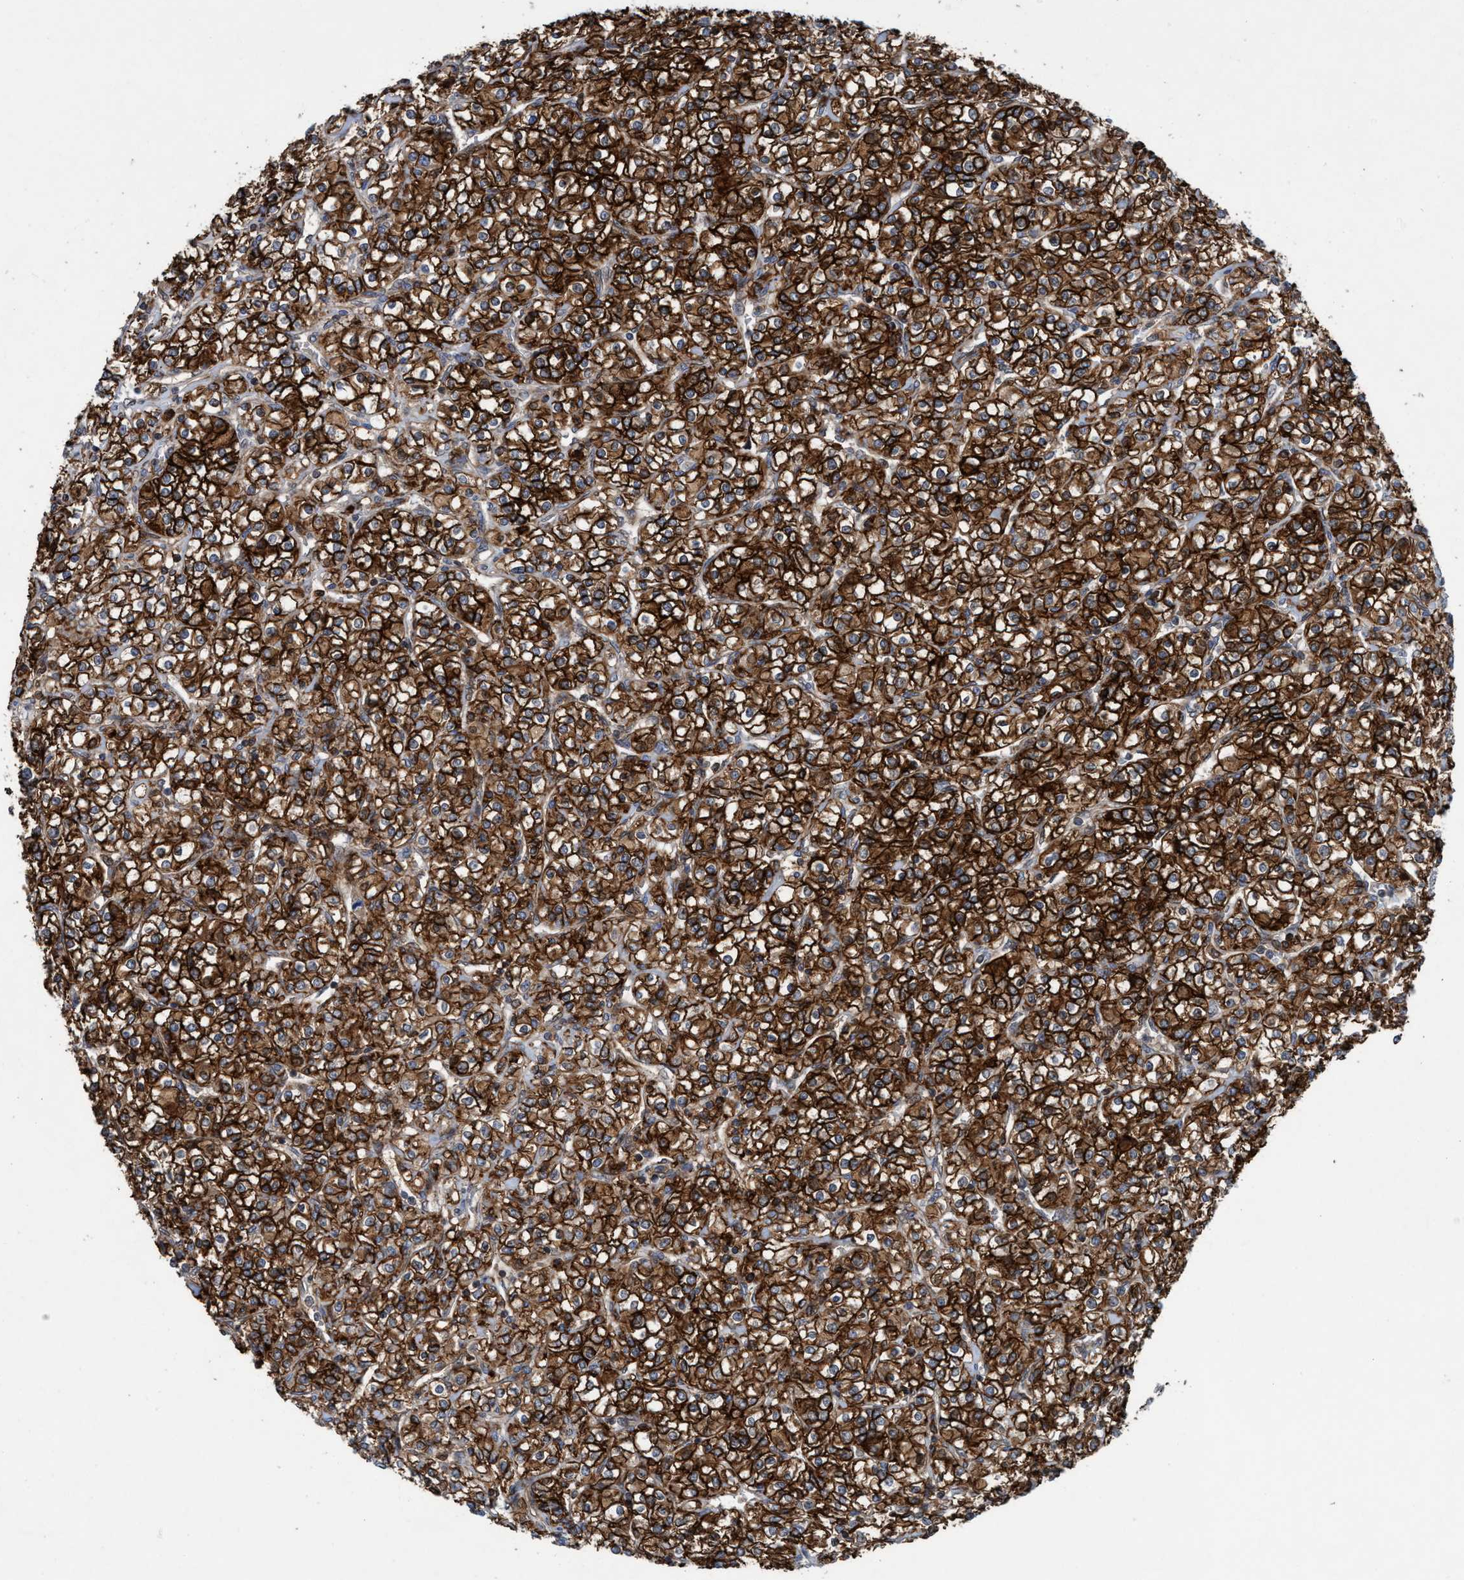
{"staining": {"intensity": "strong", "quantity": ">75%", "location": "cytoplasmic/membranous"}, "tissue": "renal cancer", "cell_type": "Tumor cells", "image_type": "cancer", "snomed": [{"axis": "morphology", "description": "Adenocarcinoma, NOS"}, {"axis": "topography", "description": "Kidney"}], "caption": "IHC image of neoplastic tissue: human adenocarcinoma (renal) stained using immunohistochemistry (IHC) exhibits high levels of strong protein expression localized specifically in the cytoplasmic/membranous of tumor cells, appearing as a cytoplasmic/membranous brown color.", "gene": "SLC16A3", "patient": {"sex": "male", "age": 77}}